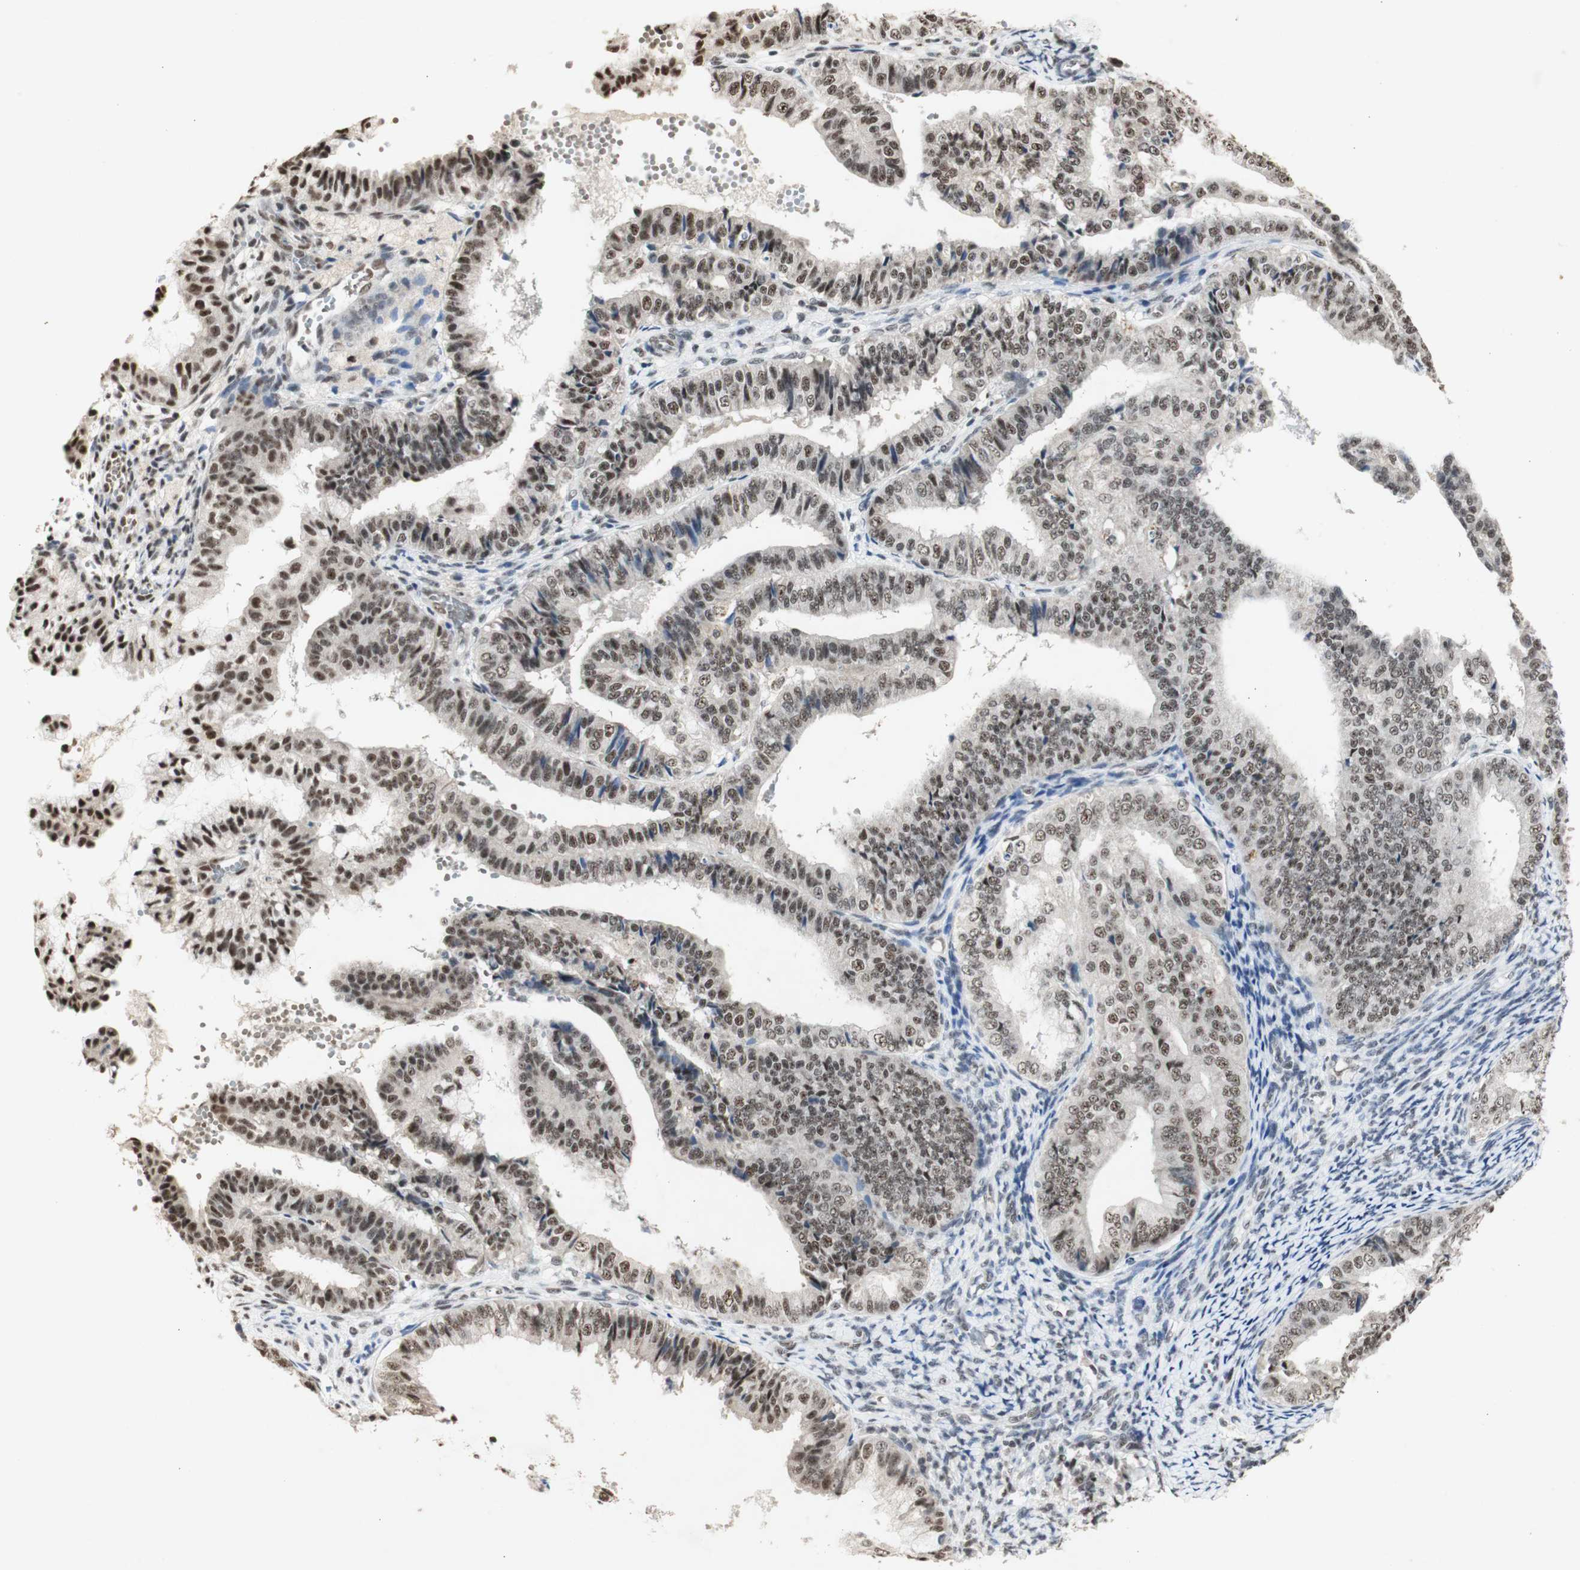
{"staining": {"intensity": "moderate", "quantity": ">75%", "location": "cytoplasmic/membranous"}, "tissue": "endometrial cancer", "cell_type": "Tumor cells", "image_type": "cancer", "snomed": [{"axis": "morphology", "description": "Adenocarcinoma, NOS"}, {"axis": "topography", "description": "Endometrium"}], "caption": "Adenocarcinoma (endometrial) stained with a protein marker exhibits moderate staining in tumor cells.", "gene": "SNRPB", "patient": {"sex": "female", "age": 63}}